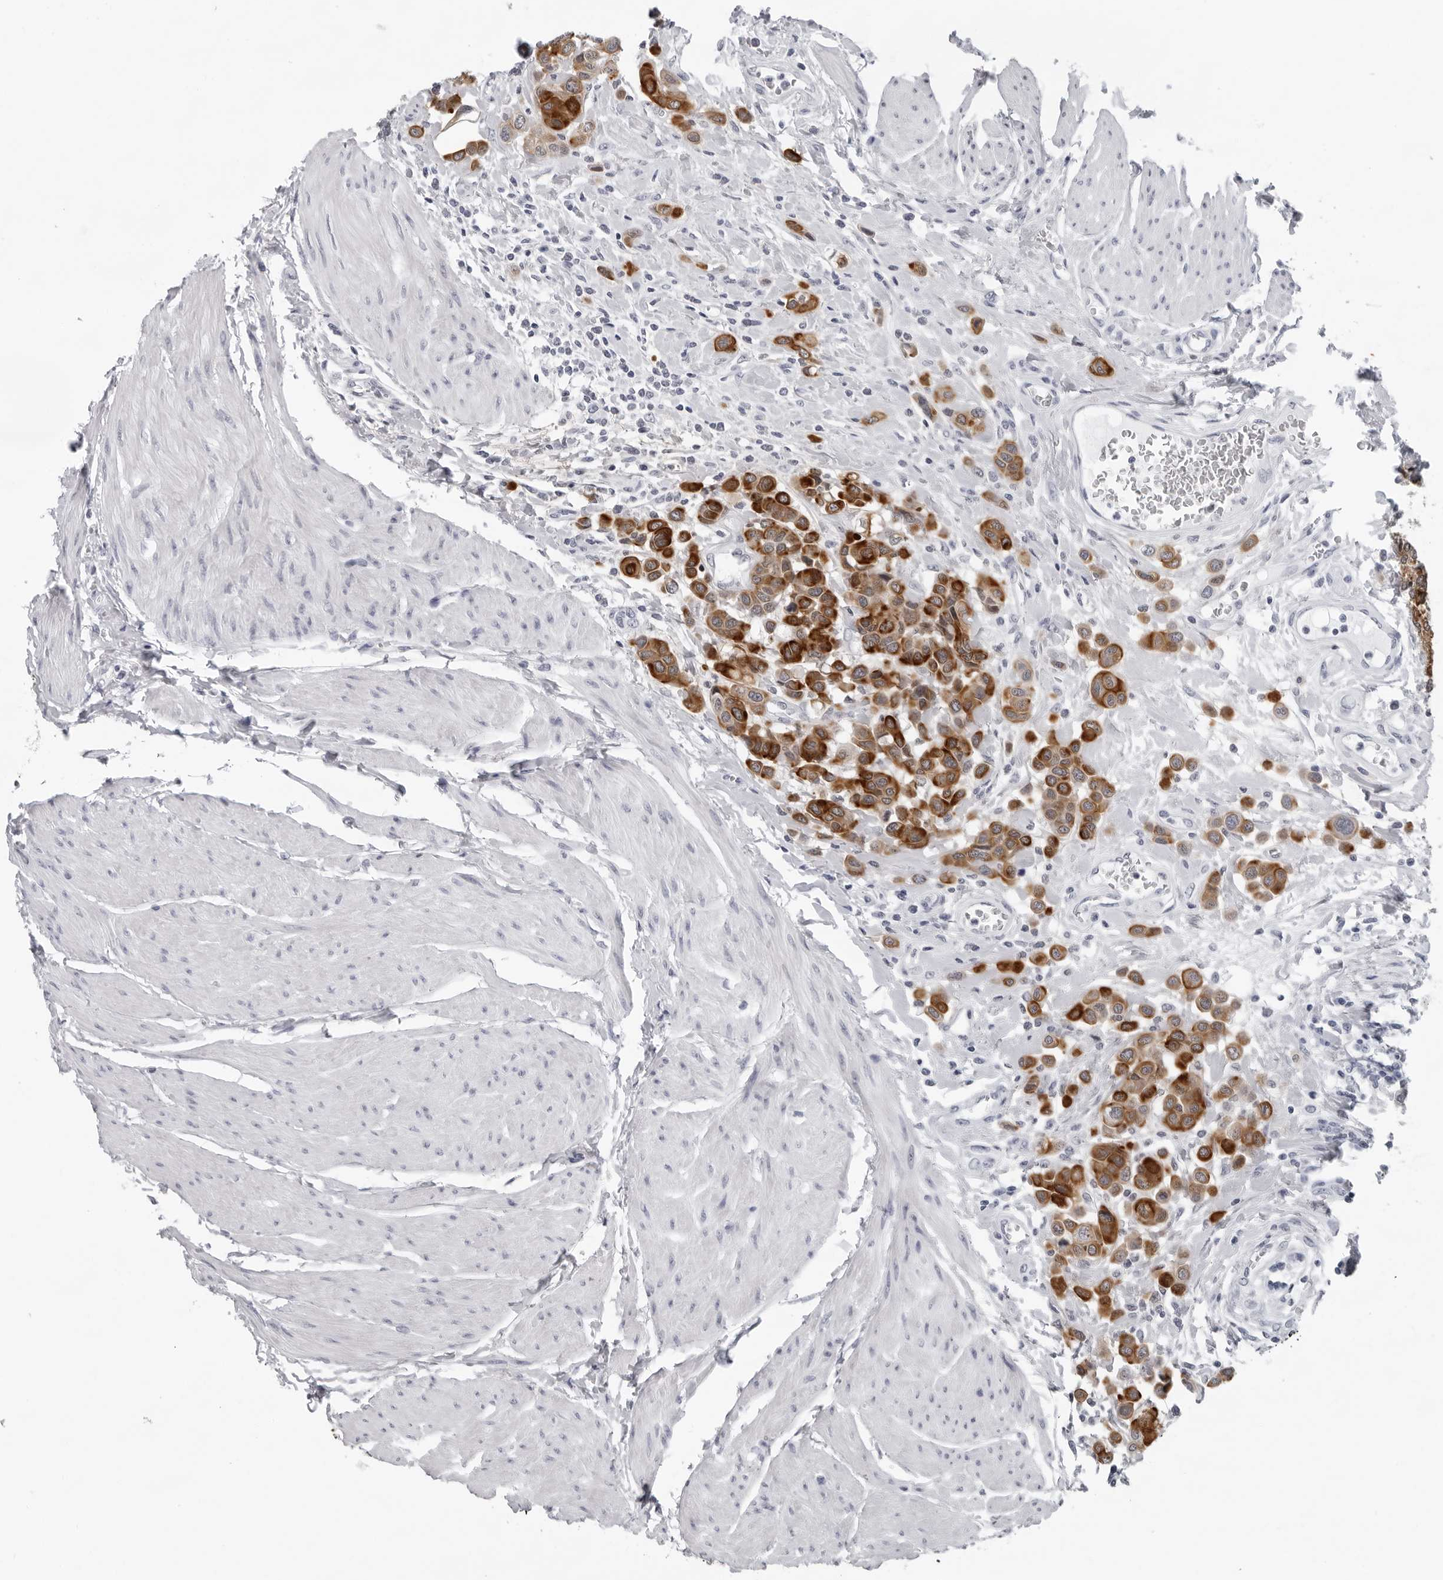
{"staining": {"intensity": "strong", "quantity": ">75%", "location": "cytoplasmic/membranous"}, "tissue": "urothelial cancer", "cell_type": "Tumor cells", "image_type": "cancer", "snomed": [{"axis": "morphology", "description": "Urothelial carcinoma, High grade"}, {"axis": "topography", "description": "Urinary bladder"}], "caption": "Strong cytoplasmic/membranous protein staining is seen in approximately >75% of tumor cells in high-grade urothelial carcinoma. The protein of interest is shown in brown color, while the nuclei are stained blue.", "gene": "CCDC28B", "patient": {"sex": "male", "age": 50}}